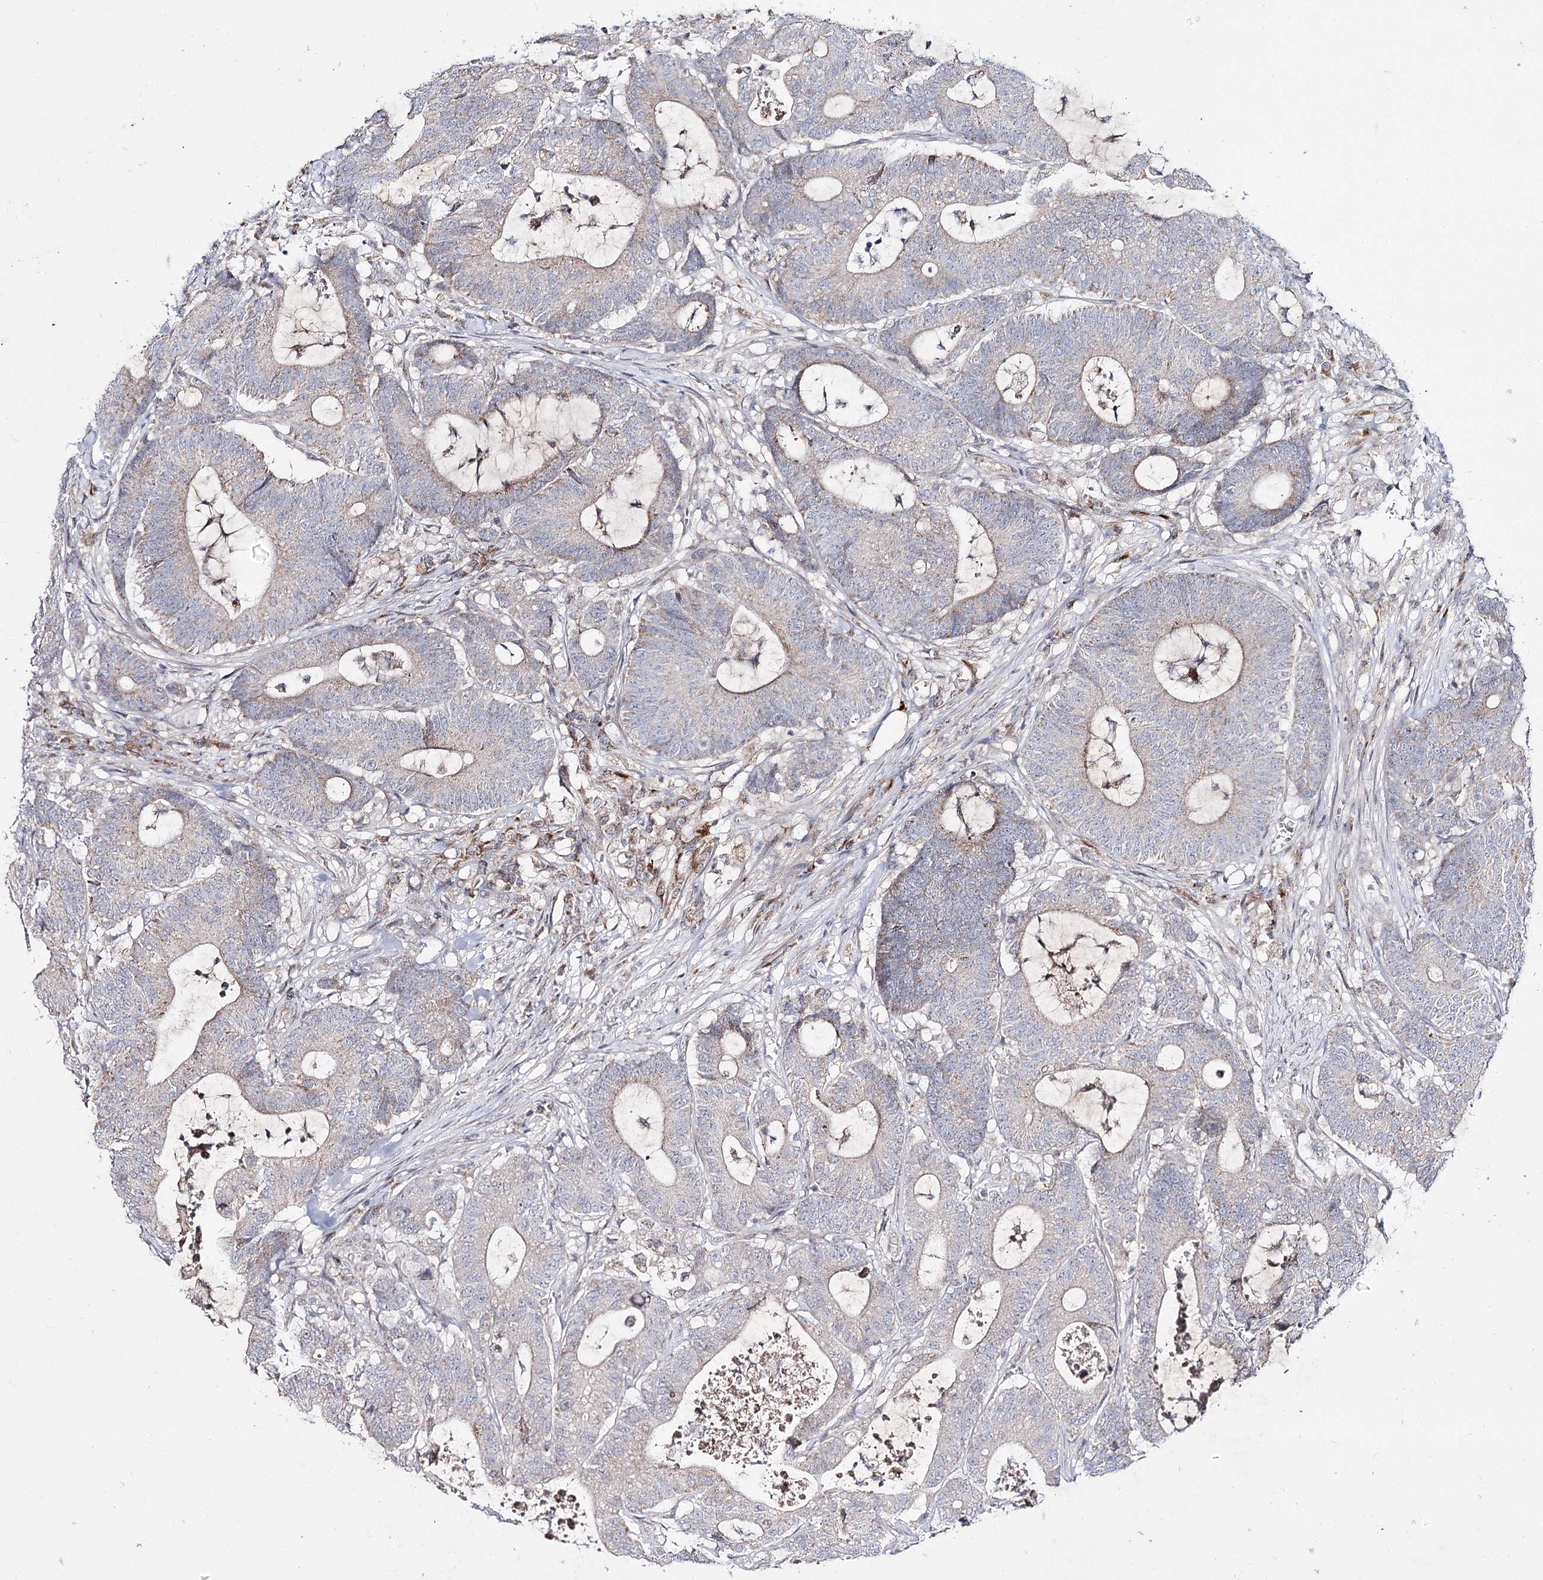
{"staining": {"intensity": "negative", "quantity": "none", "location": "none"}, "tissue": "colorectal cancer", "cell_type": "Tumor cells", "image_type": "cancer", "snomed": [{"axis": "morphology", "description": "Adenocarcinoma, NOS"}, {"axis": "topography", "description": "Colon"}], "caption": "An immunohistochemistry photomicrograph of adenocarcinoma (colorectal) is shown. There is no staining in tumor cells of adenocarcinoma (colorectal).", "gene": "C11orf80", "patient": {"sex": "female", "age": 84}}